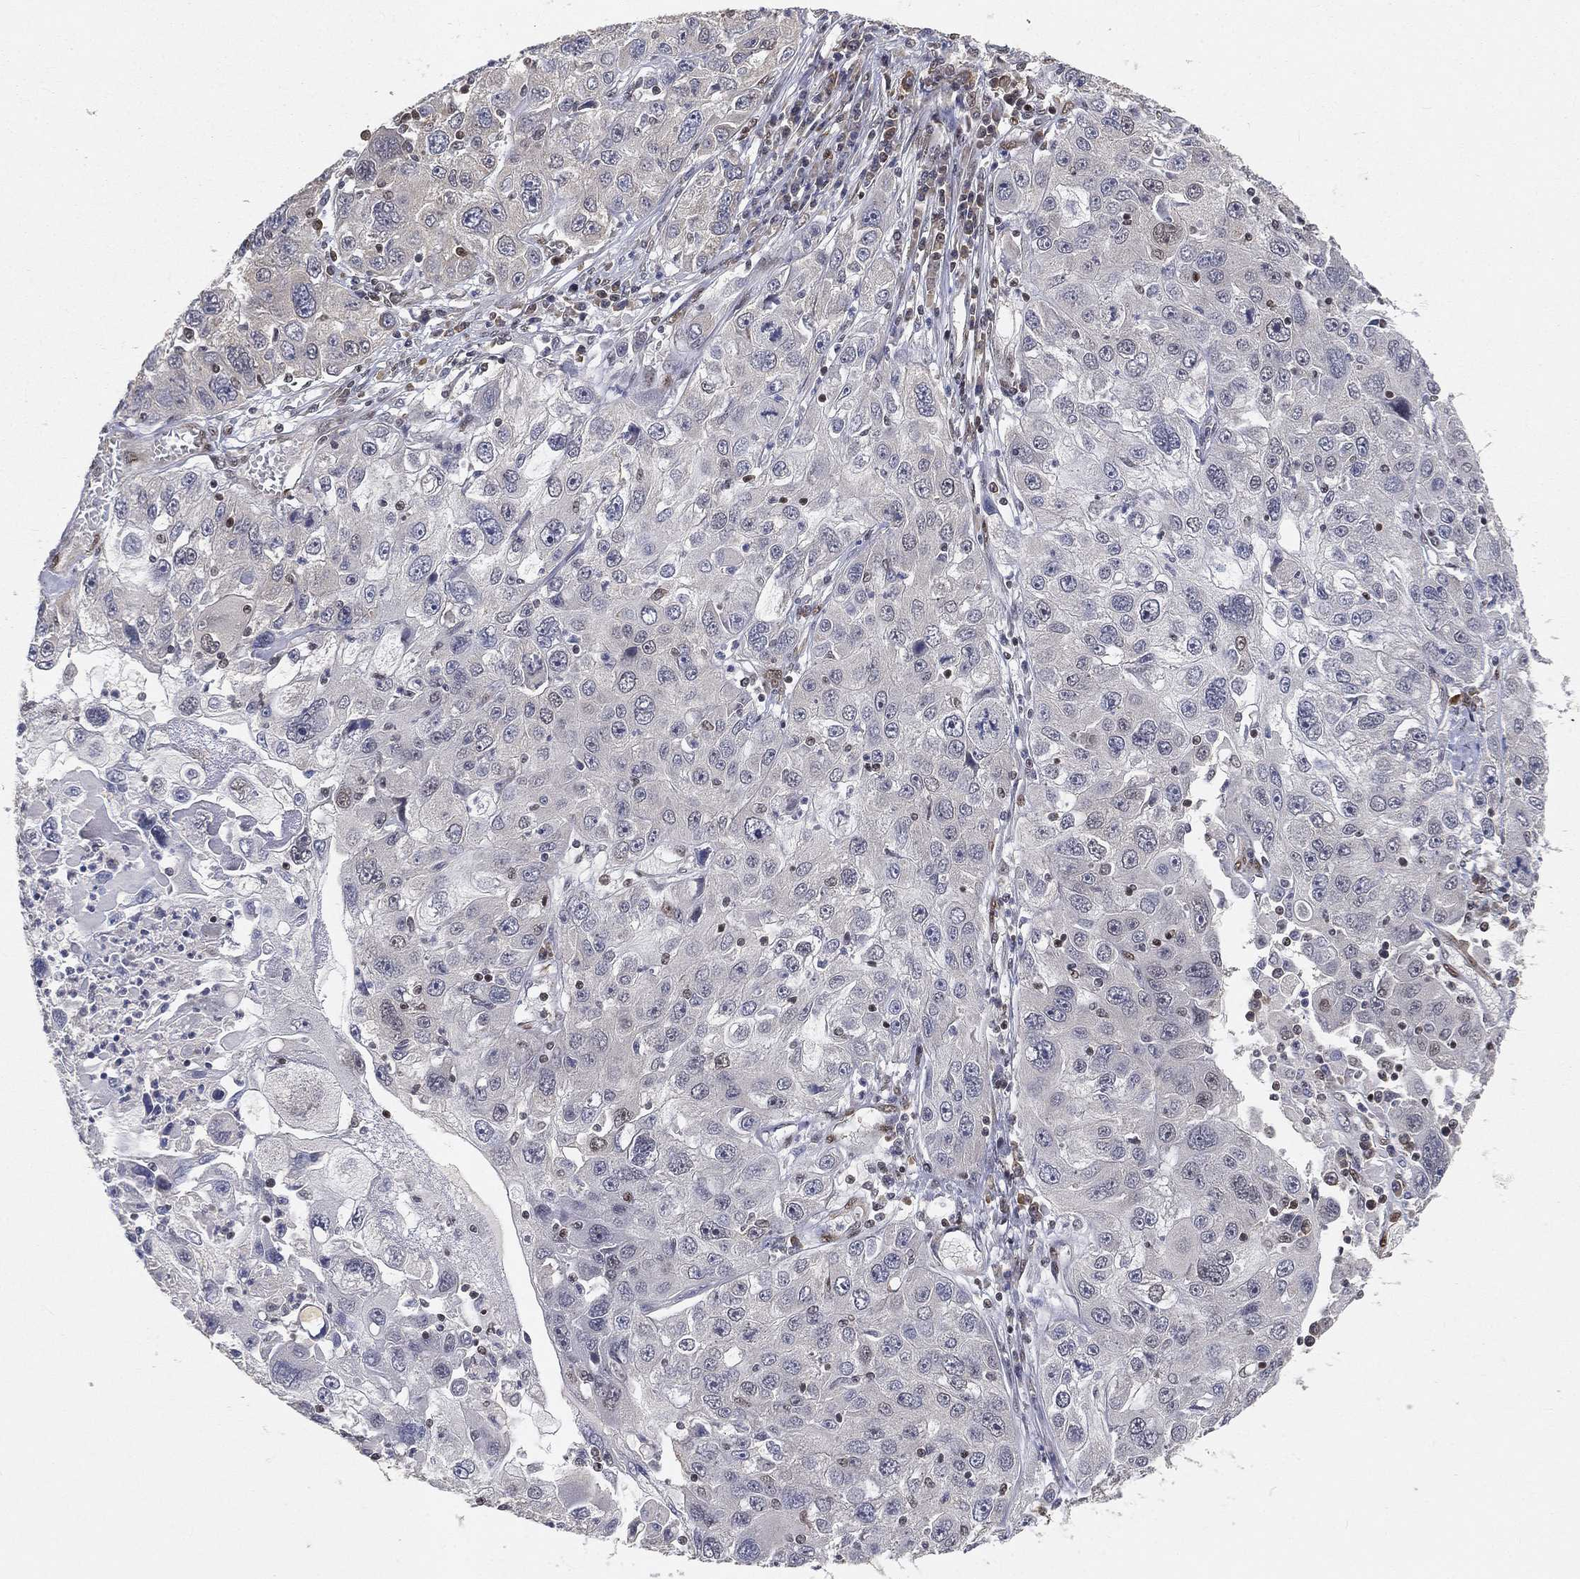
{"staining": {"intensity": "negative", "quantity": "none", "location": "none"}, "tissue": "stomach cancer", "cell_type": "Tumor cells", "image_type": "cancer", "snomed": [{"axis": "morphology", "description": "Adenocarcinoma, NOS"}, {"axis": "topography", "description": "Stomach"}], "caption": "Immunohistochemical staining of adenocarcinoma (stomach) exhibits no significant expression in tumor cells.", "gene": "CRTC3", "patient": {"sex": "male", "age": 56}}